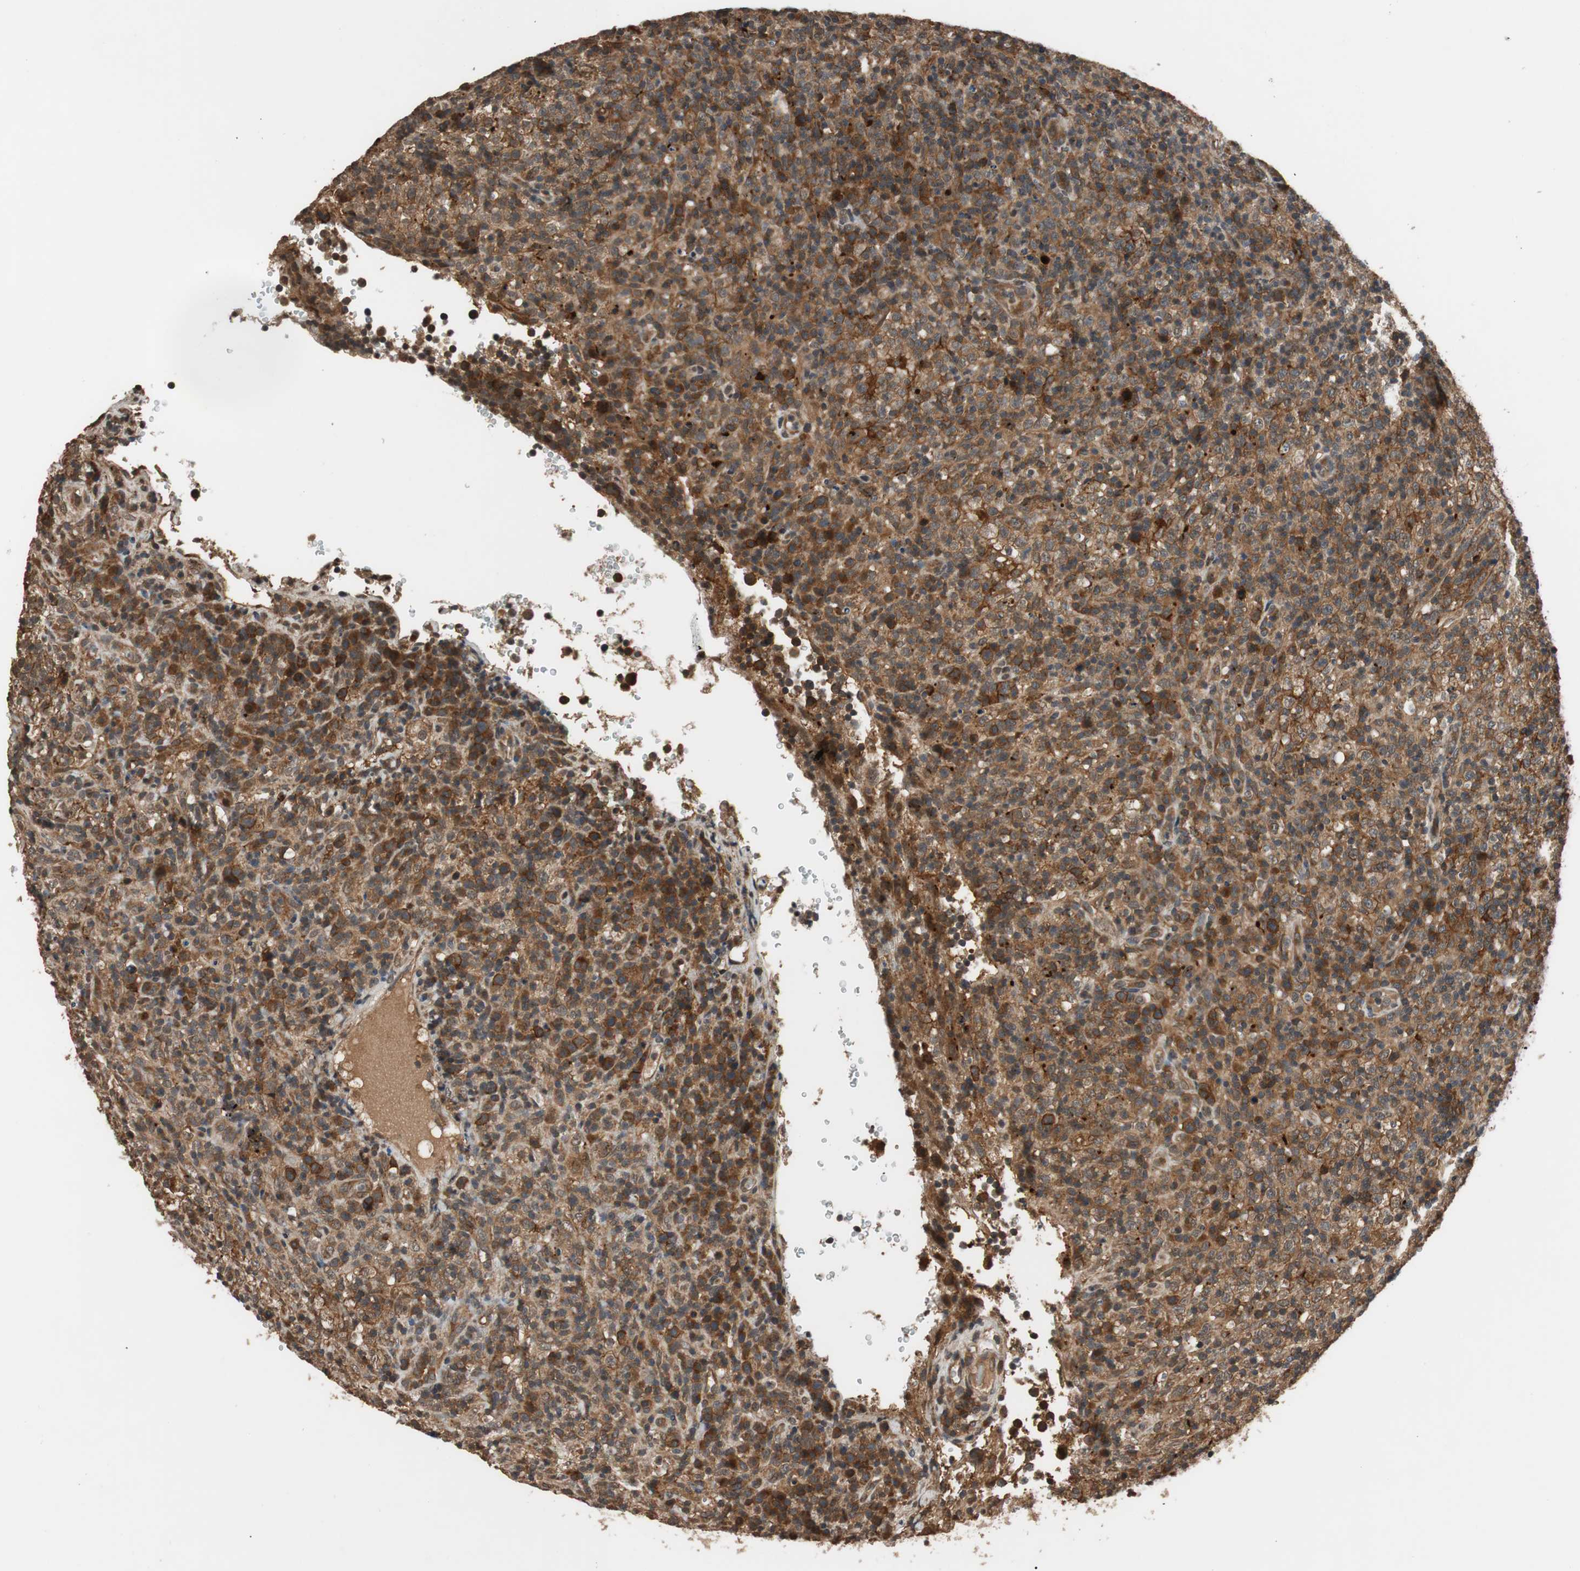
{"staining": {"intensity": "strong", "quantity": ">75%", "location": "cytoplasmic/membranous"}, "tissue": "lymphoma", "cell_type": "Tumor cells", "image_type": "cancer", "snomed": [{"axis": "morphology", "description": "Malignant lymphoma, non-Hodgkin's type, High grade"}, {"axis": "topography", "description": "Lymph node"}], "caption": "Human high-grade malignant lymphoma, non-Hodgkin's type stained with a brown dye shows strong cytoplasmic/membranous positive positivity in approximately >75% of tumor cells.", "gene": "TMEM230", "patient": {"sex": "female", "age": 76}}